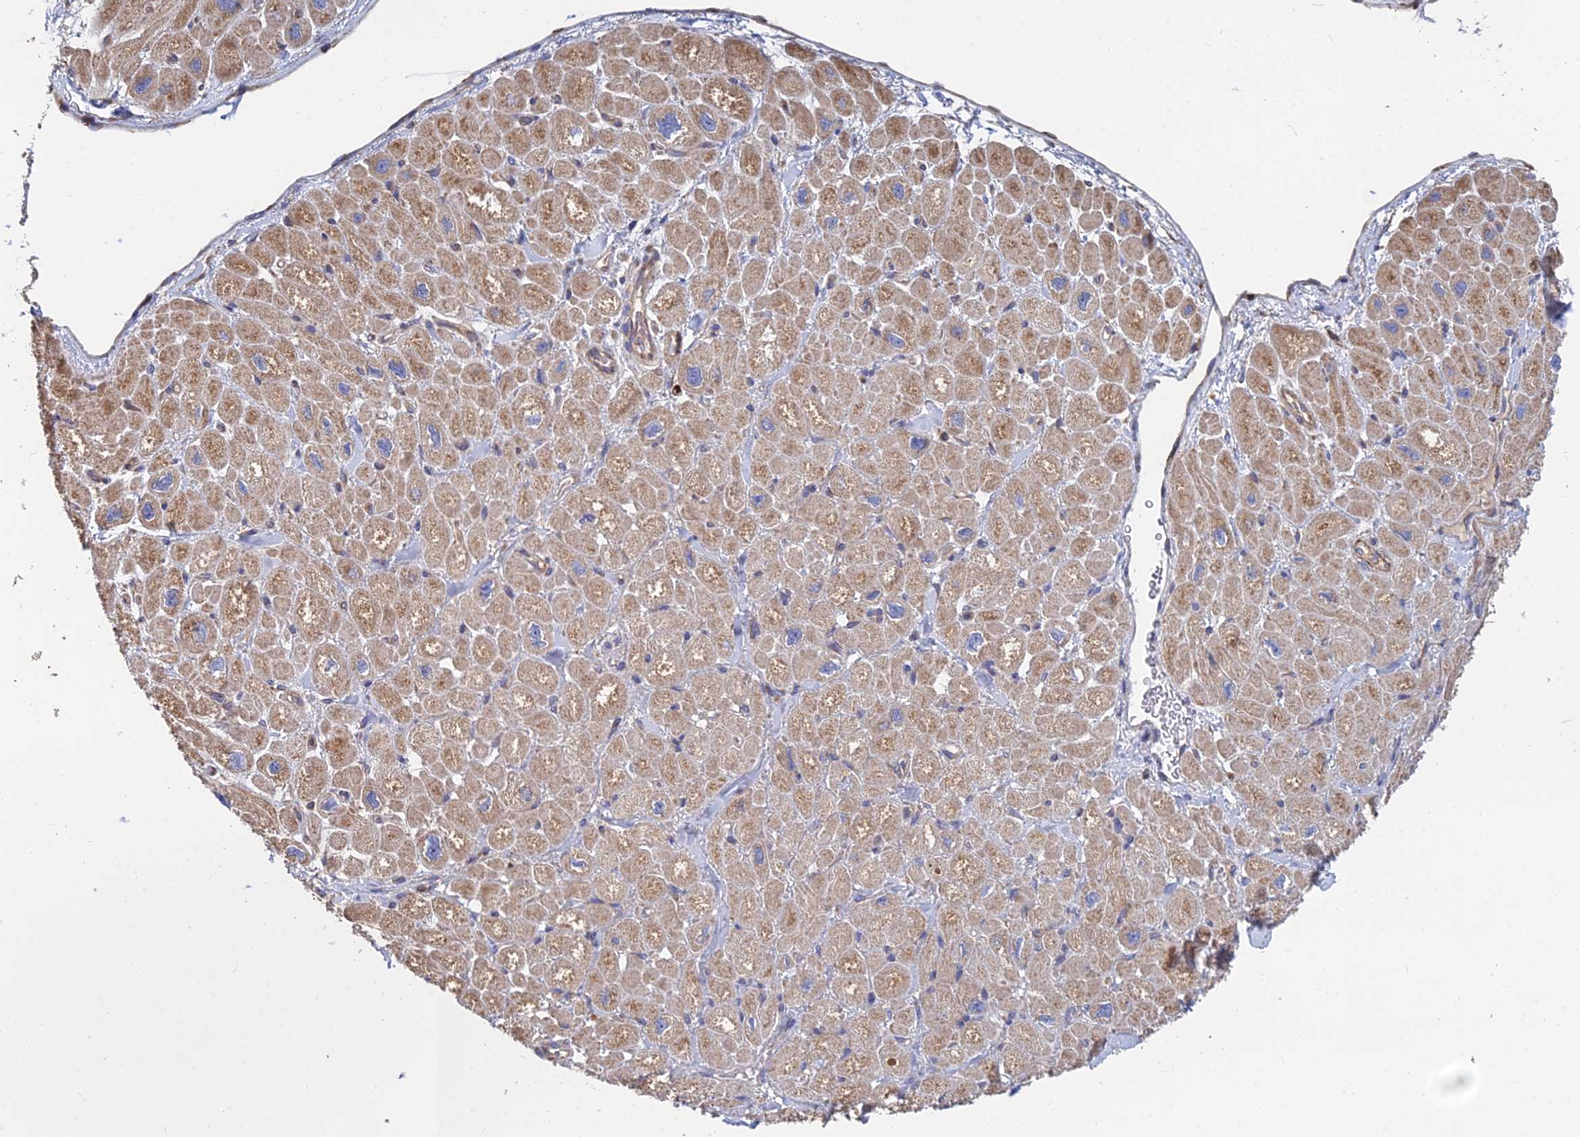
{"staining": {"intensity": "moderate", "quantity": "25%-75%", "location": "cytoplasmic/membranous"}, "tissue": "heart muscle", "cell_type": "Cardiomyocytes", "image_type": "normal", "snomed": [{"axis": "morphology", "description": "Normal tissue, NOS"}, {"axis": "topography", "description": "Heart"}], "caption": "Moderate cytoplasmic/membranous staining is appreciated in approximately 25%-75% of cardiomyocytes in unremarkable heart muscle. (DAB (3,3'-diaminobenzidine) IHC, brown staining for protein, blue staining for nuclei).", "gene": "CCZ1B", "patient": {"sex": "male", "age": 65}}